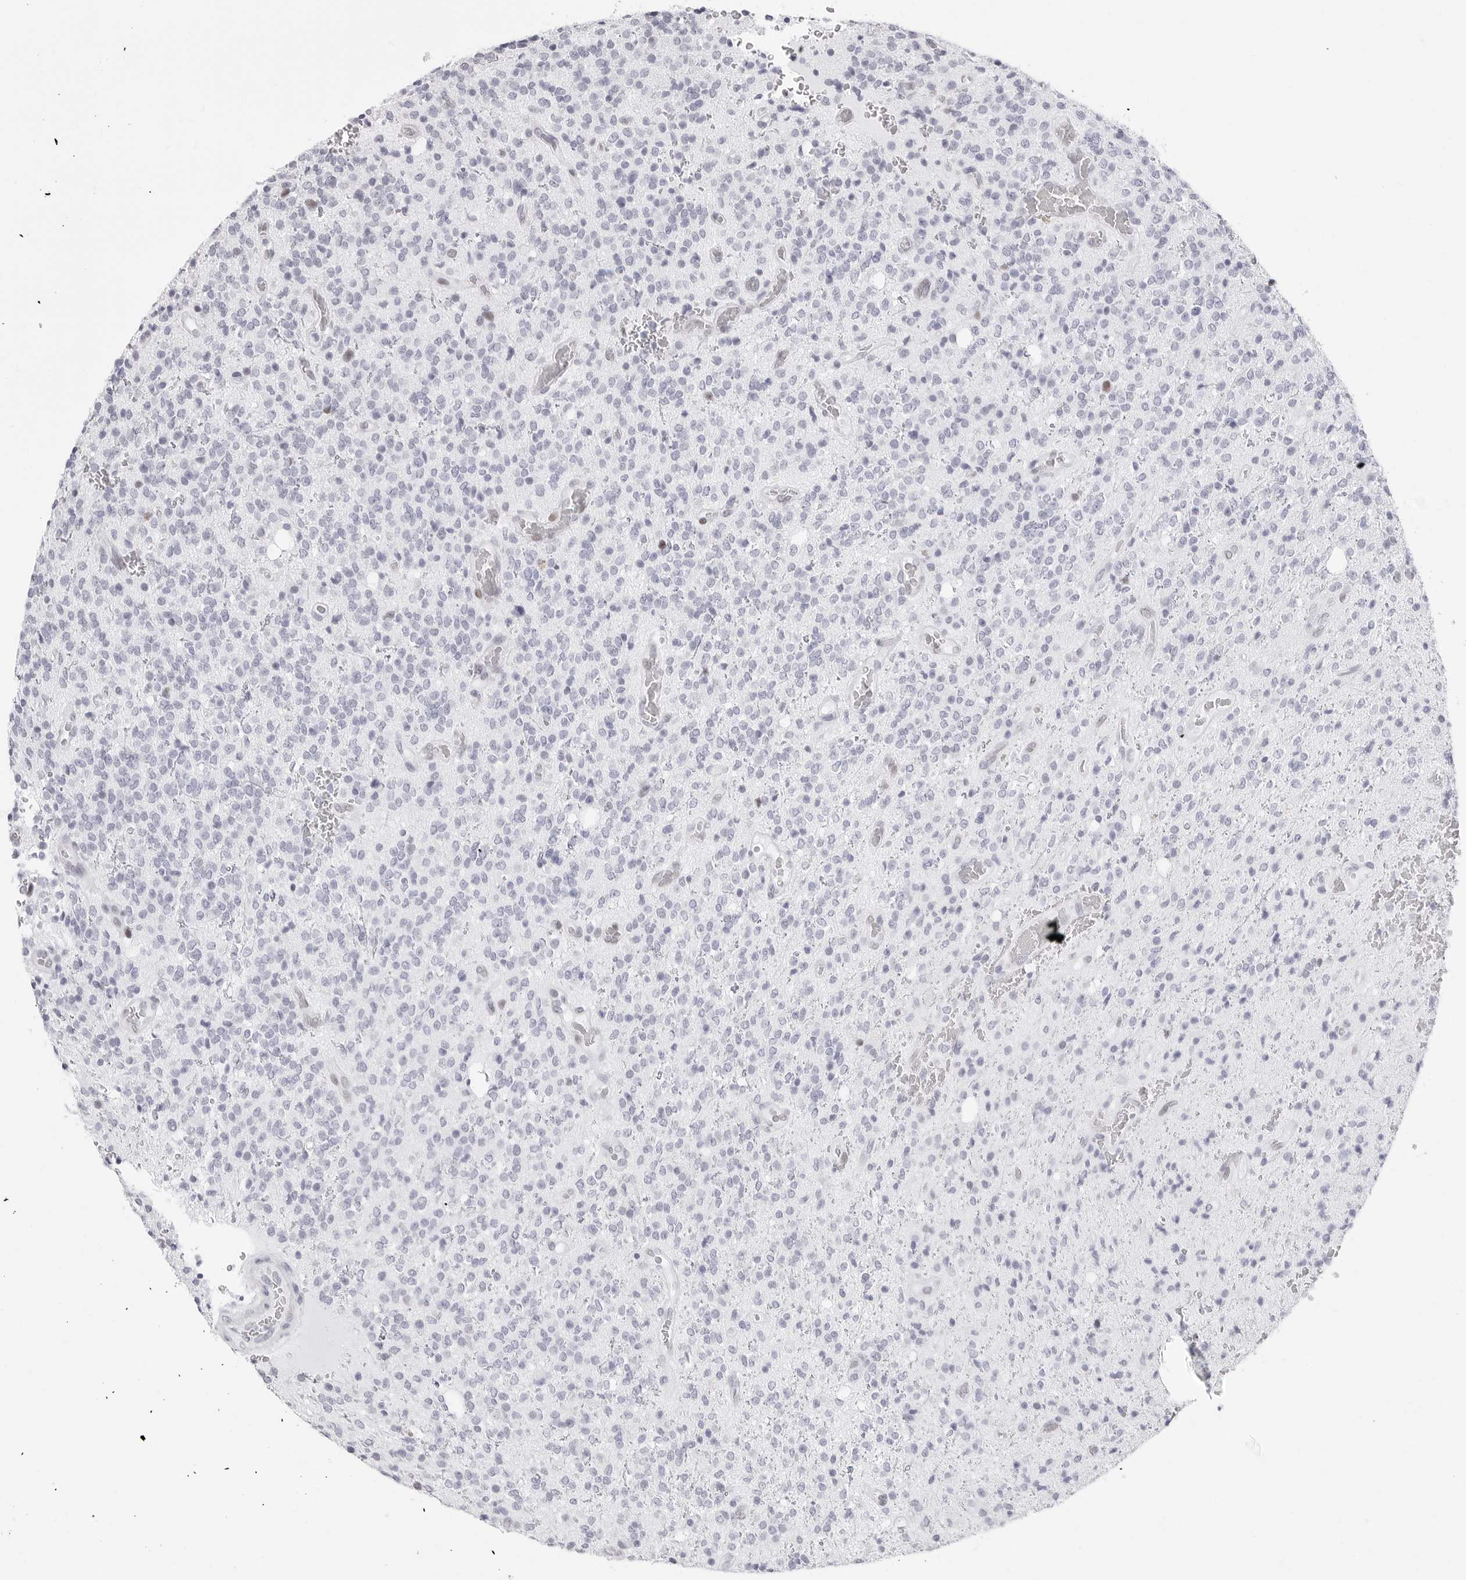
{"staining": {"intensity": "negative", "quantity": "none", "location": "none"}, "tissue": "glioma", "cell_type": "Tumor cells", "image_type": "cancer", "snomed": [{"axis": "morphology", "description": "Glioma, malignant, High grade"}, {"axis": "topography", "description": "Brain"}], "caption": "A high-resolution photomicrograph shows immunohistochemistry (IHC) staining of glioma, which shows no significant positivity in tumor cells.", "gene": "NASP", "patient": {"sex": "male", "age": 34}}